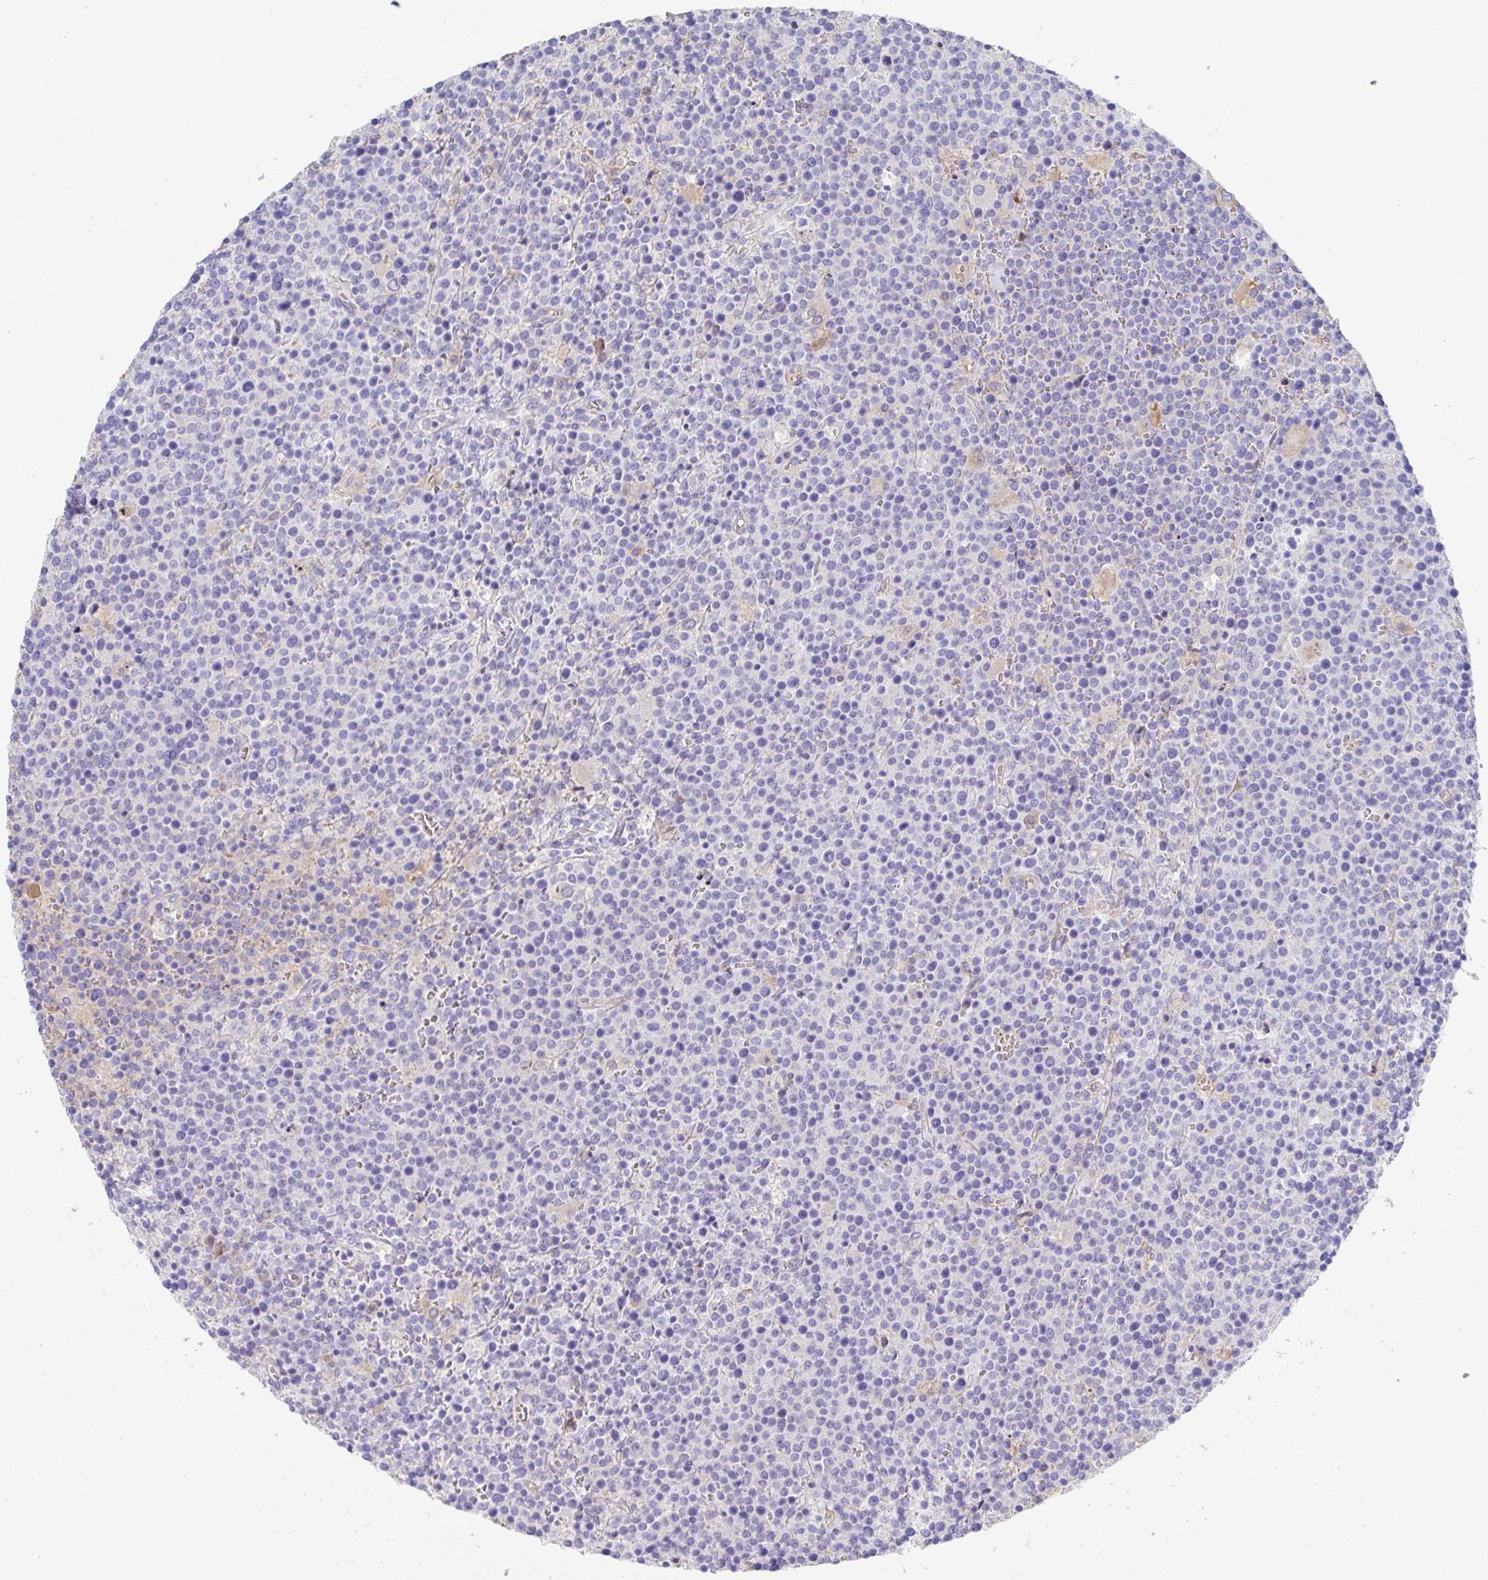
{"staining": {"intensity": "negative", "quantity": "none", "location": "none"}, "tissue": "lymphoma", "cell_type": "Tumor cells", "image_type": "cancer", "snomed": [{"axis": "morphology", "description": "Malignant lymphoma, non-Hodgkin's type, High grade"}, {"axis": "topography", "description": "Lymph node"}], "caption": "This is an IHC micrograph of human lymphoma. There is no positivity in tumor cells.", "gene": "ANO5", "patient": {"sex": "male", "age": 61}}